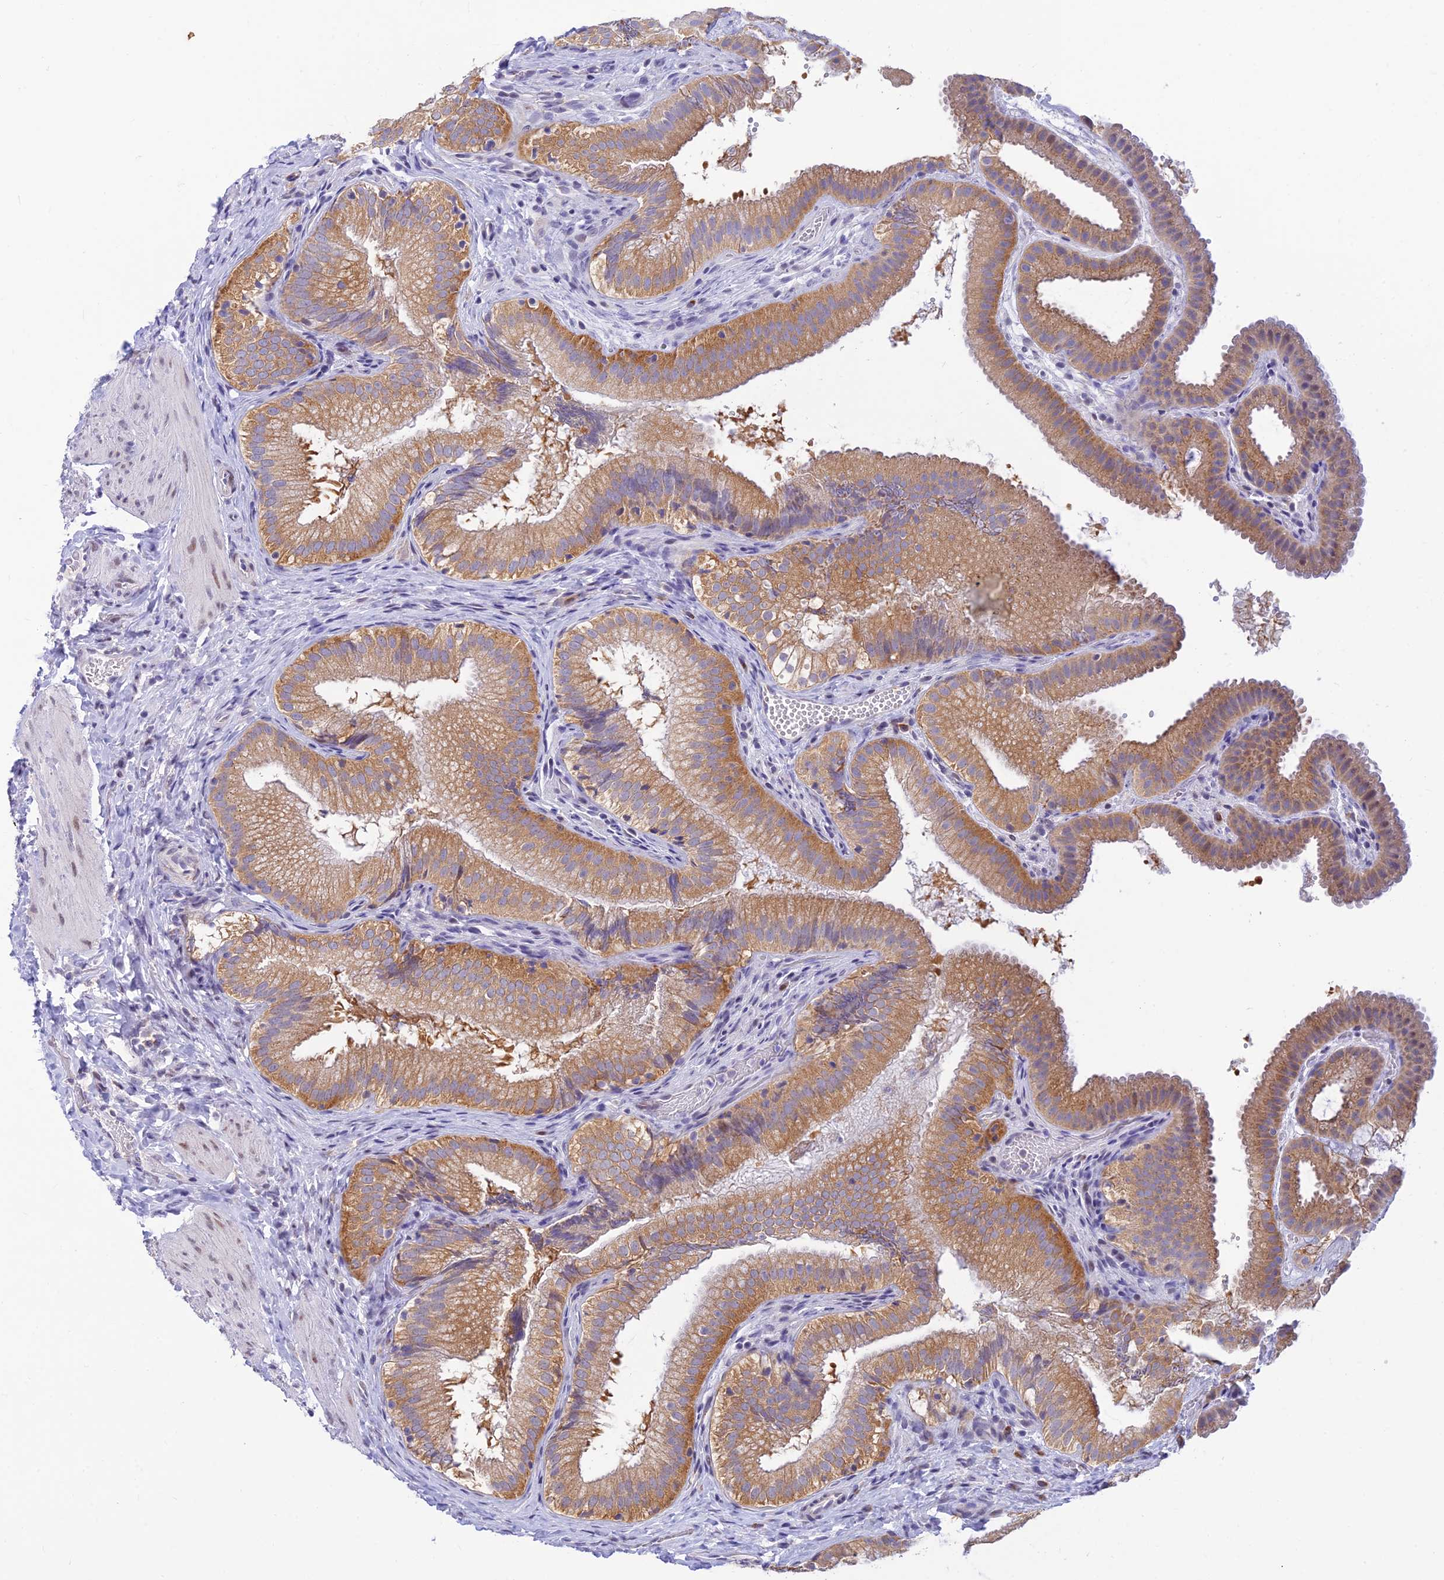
{"staining": {"intensity": "moderate", "quantity": ">75%", "location": "cytoplasmic/membranous"}, "tissue": "gallbladder", "cell_type": "Glandular cells", "image_type": "normal", "snomed": [{"axis": "morphology", "description": "Normal tissue, NOS"}, {"axis": "topography", "description": "Gallbladder"}], "caption": "DAB immunohistochemical staining of unremarkable human gallbladder displays moderate cytoplasmic/membranous protein staining in approximately >75% of glandular cells. The protein of interest is shown in brown color, while the nuclei are stained blue.", "gene": "INKA1", "patient": {"sex": "female", "age": 30}}